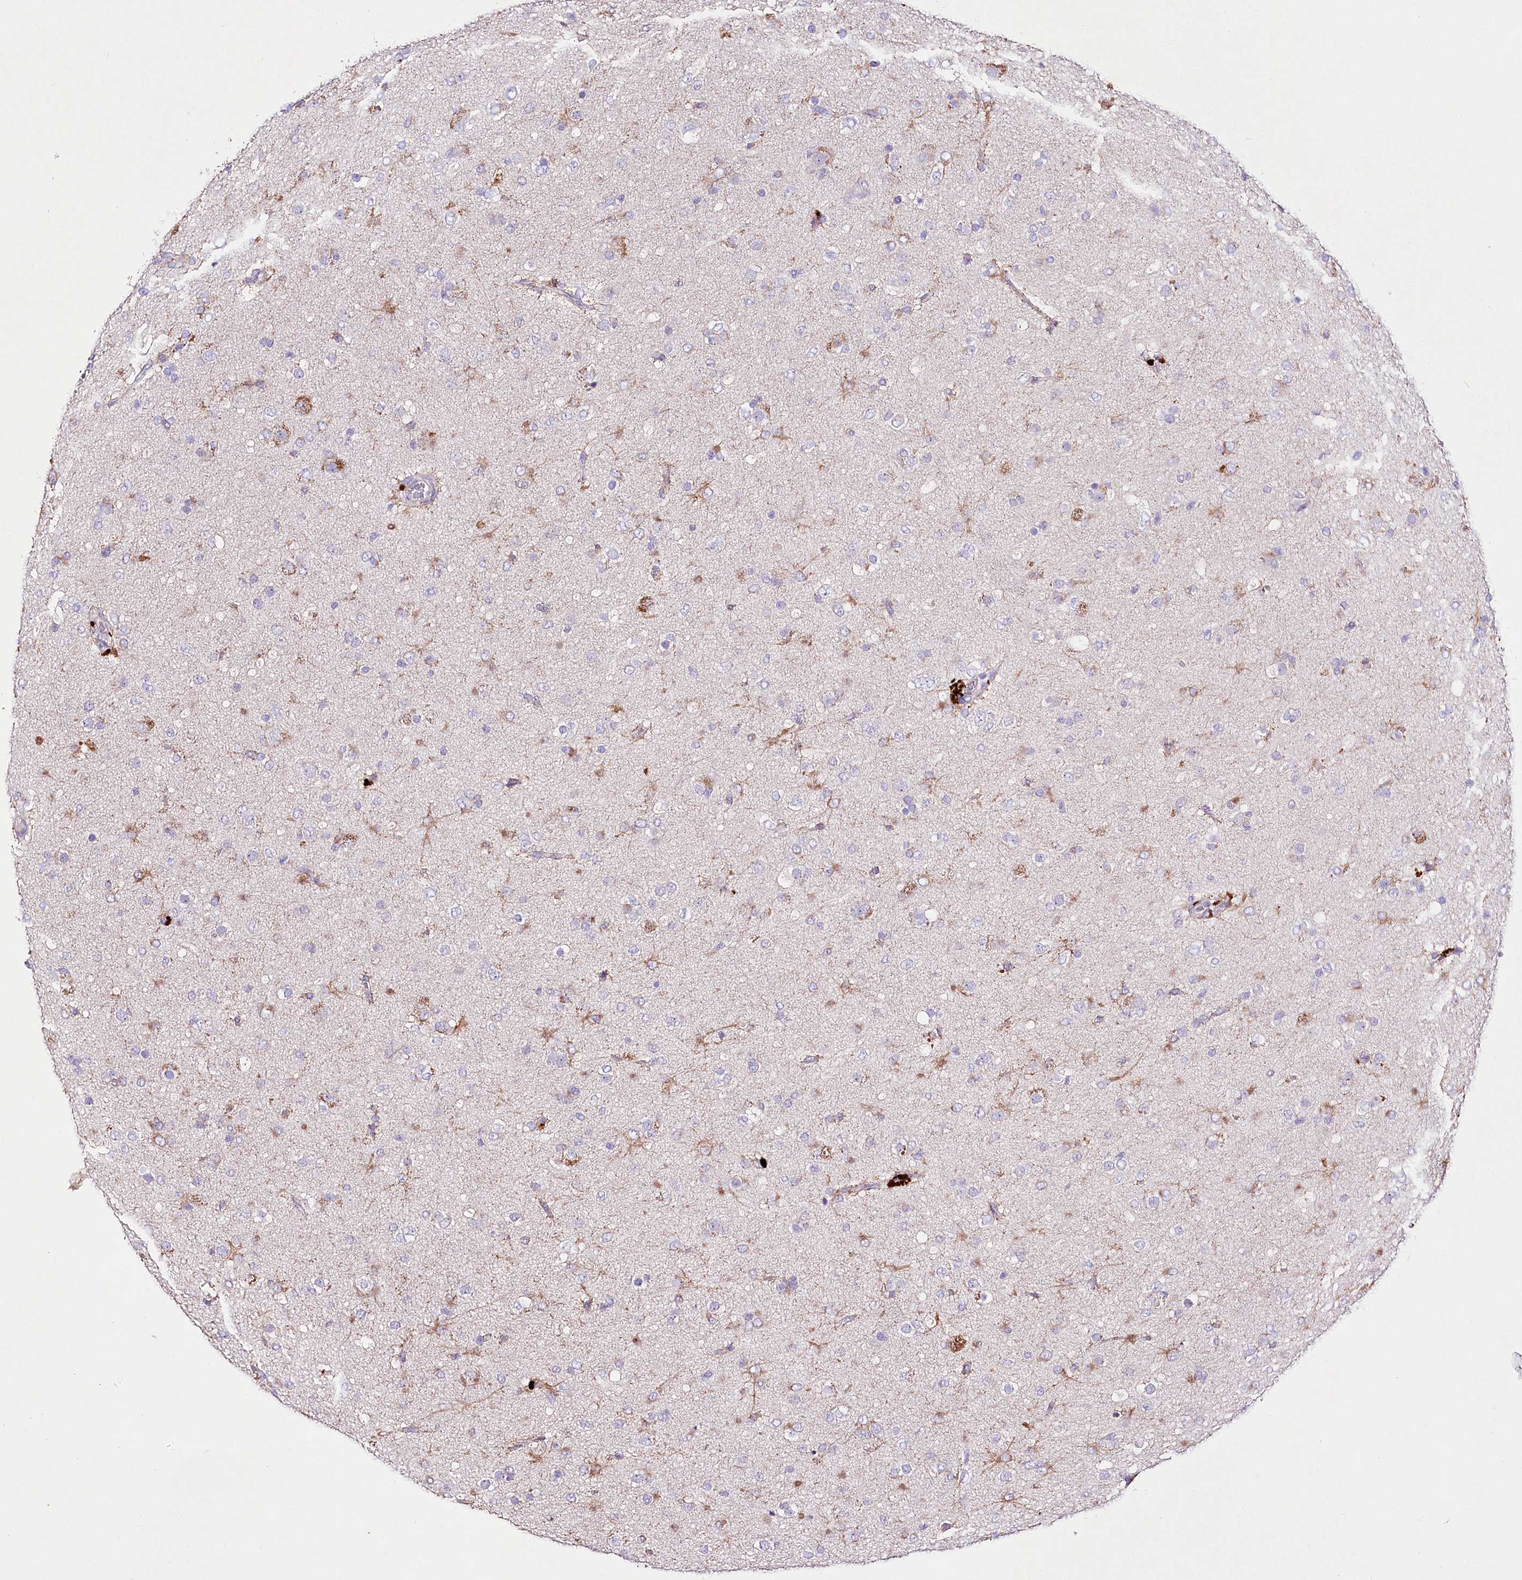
{"staining": {"intensity": "moderate", "quantity": "<25%", "location": "cytoplasmic/membranous"}, "tissue": "glioma", "cell_type": "Tumor cells", "image_type": "cancer", "snomed": [{"axis": "morphology", "description": "Glioma, malignant, Low grade"}, {"axis": "topography", "description": "Brain"}], "caption": "Protein analysis of low-grade glioma (malignant) tissue exhibits moderate cytoplasmic/membranous positivity in about <25% of tumor cells.", "gene": "LRRC14B", "patient": {"sex": "male", "age": 65}}